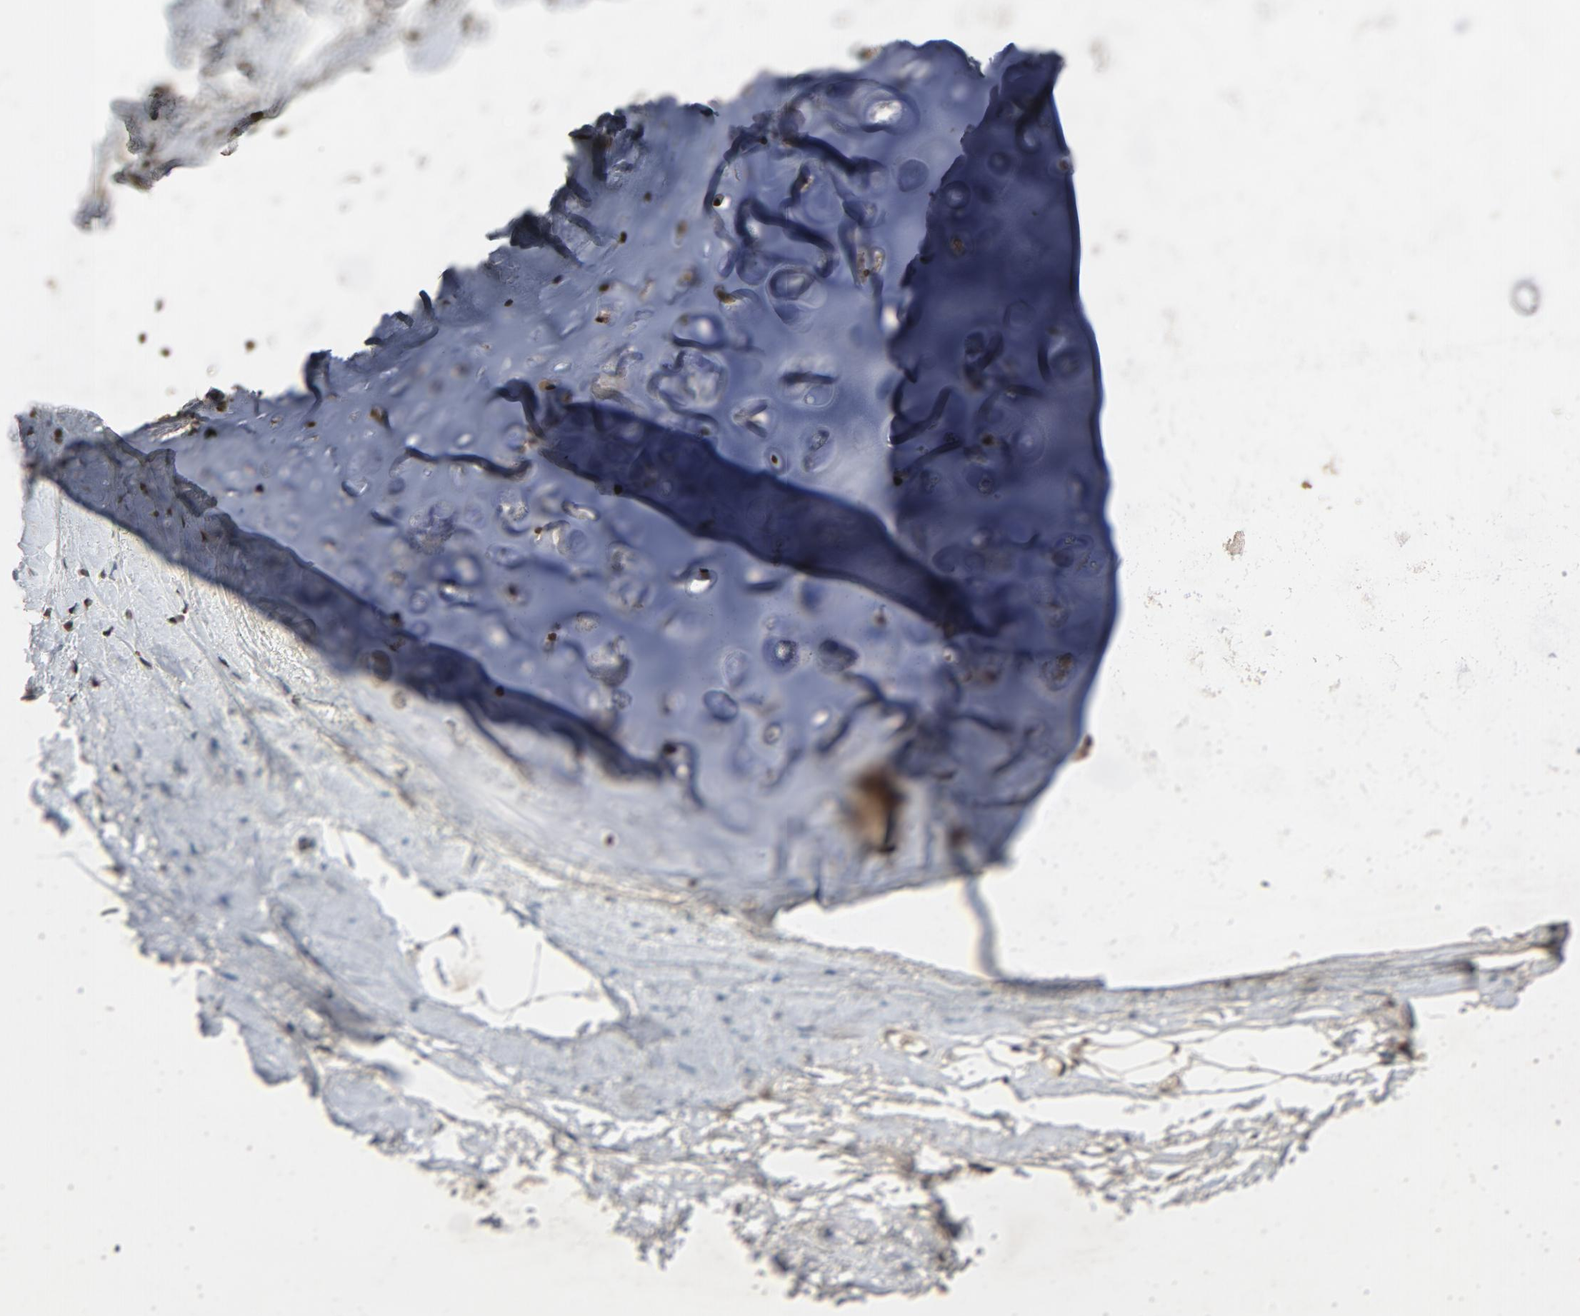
{"staining": {"intensity": "weak", "quantity": ">75%", "location": "cytoplasmic/membranous"}, "tissue": "adipose tissue", "cell_type": "Adipocytes", "image_type": "normal", "snomed": [{"axis": "morphology", "description": "Normal tissue, NOS"}, {"axis": "topography", "description": "Cartilage tissue"}, {"axis": "topography", "description": "Bronchus"}], "caption": "The micrograph exhibits staining of benign adipose tissue, revealing weak cytoplasmic/membranous protein positivity (brown color) within adipocytes.", "gene": "SMARCD1", "patient": {"sex": "female", "age": 73}}